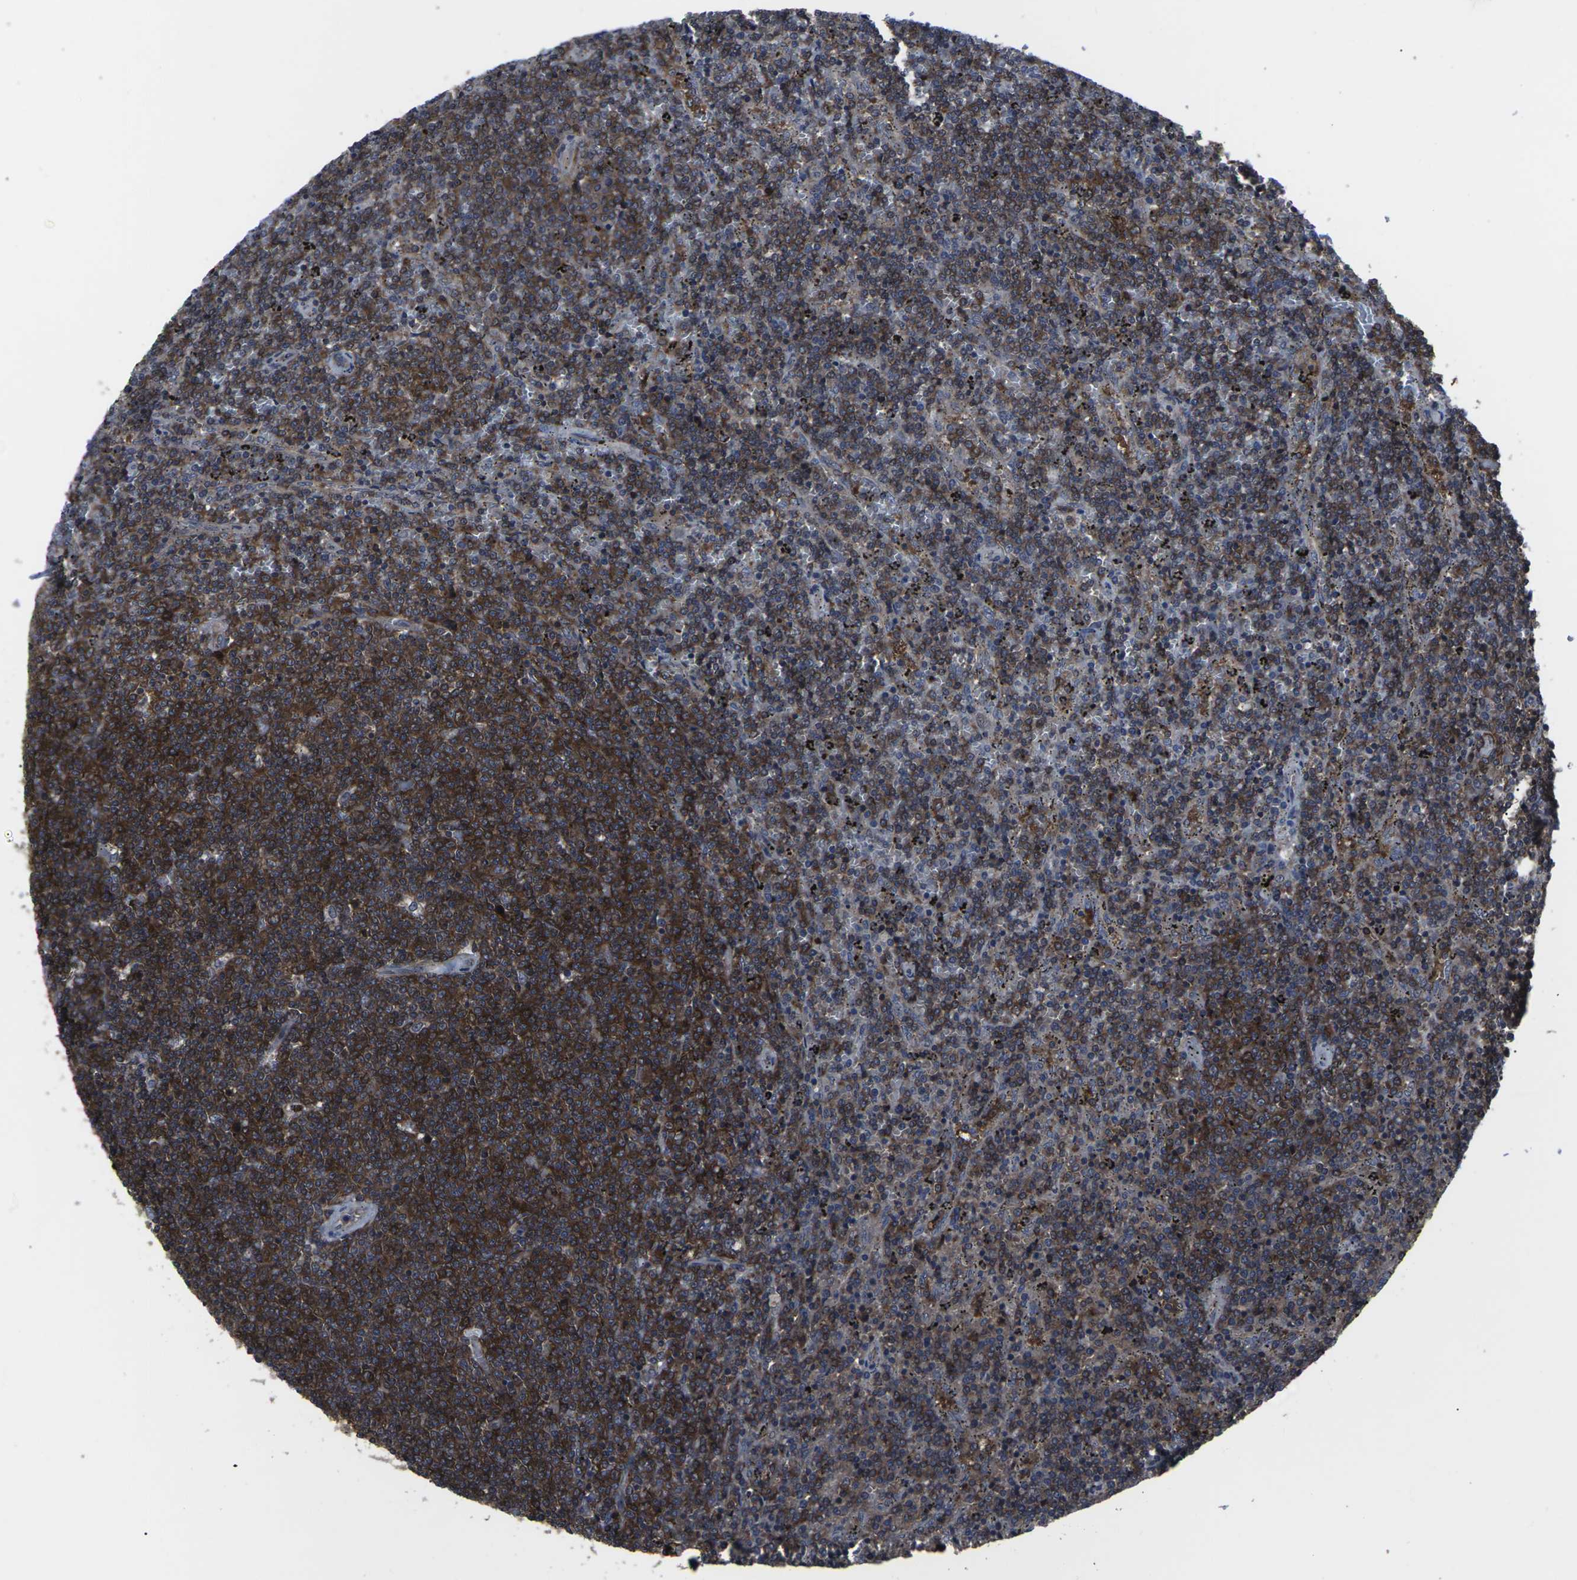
{"staining": {"intensity": "moderate", "quantity": ">75%", "location": "cytoplasmic/membranous"}, "tissue": "lymphoma", "cell_type": "Tumor cells", "image_type": "cancer", "snomed": [{"axis": "morphology", "description": "Malignant lymphoma, non-Hodgkin's type, Low grade"}, {"axis": "topography", "description": "Spleen"}], "caption": "Lymphoma stained with immunohistochemistry (IHC) demonstrates moderate cytoplasmic/membranous positivity in about >75% of tumor cells.", "gene": "HPRT1", "patient": {"sex": "female", "age": 50}}